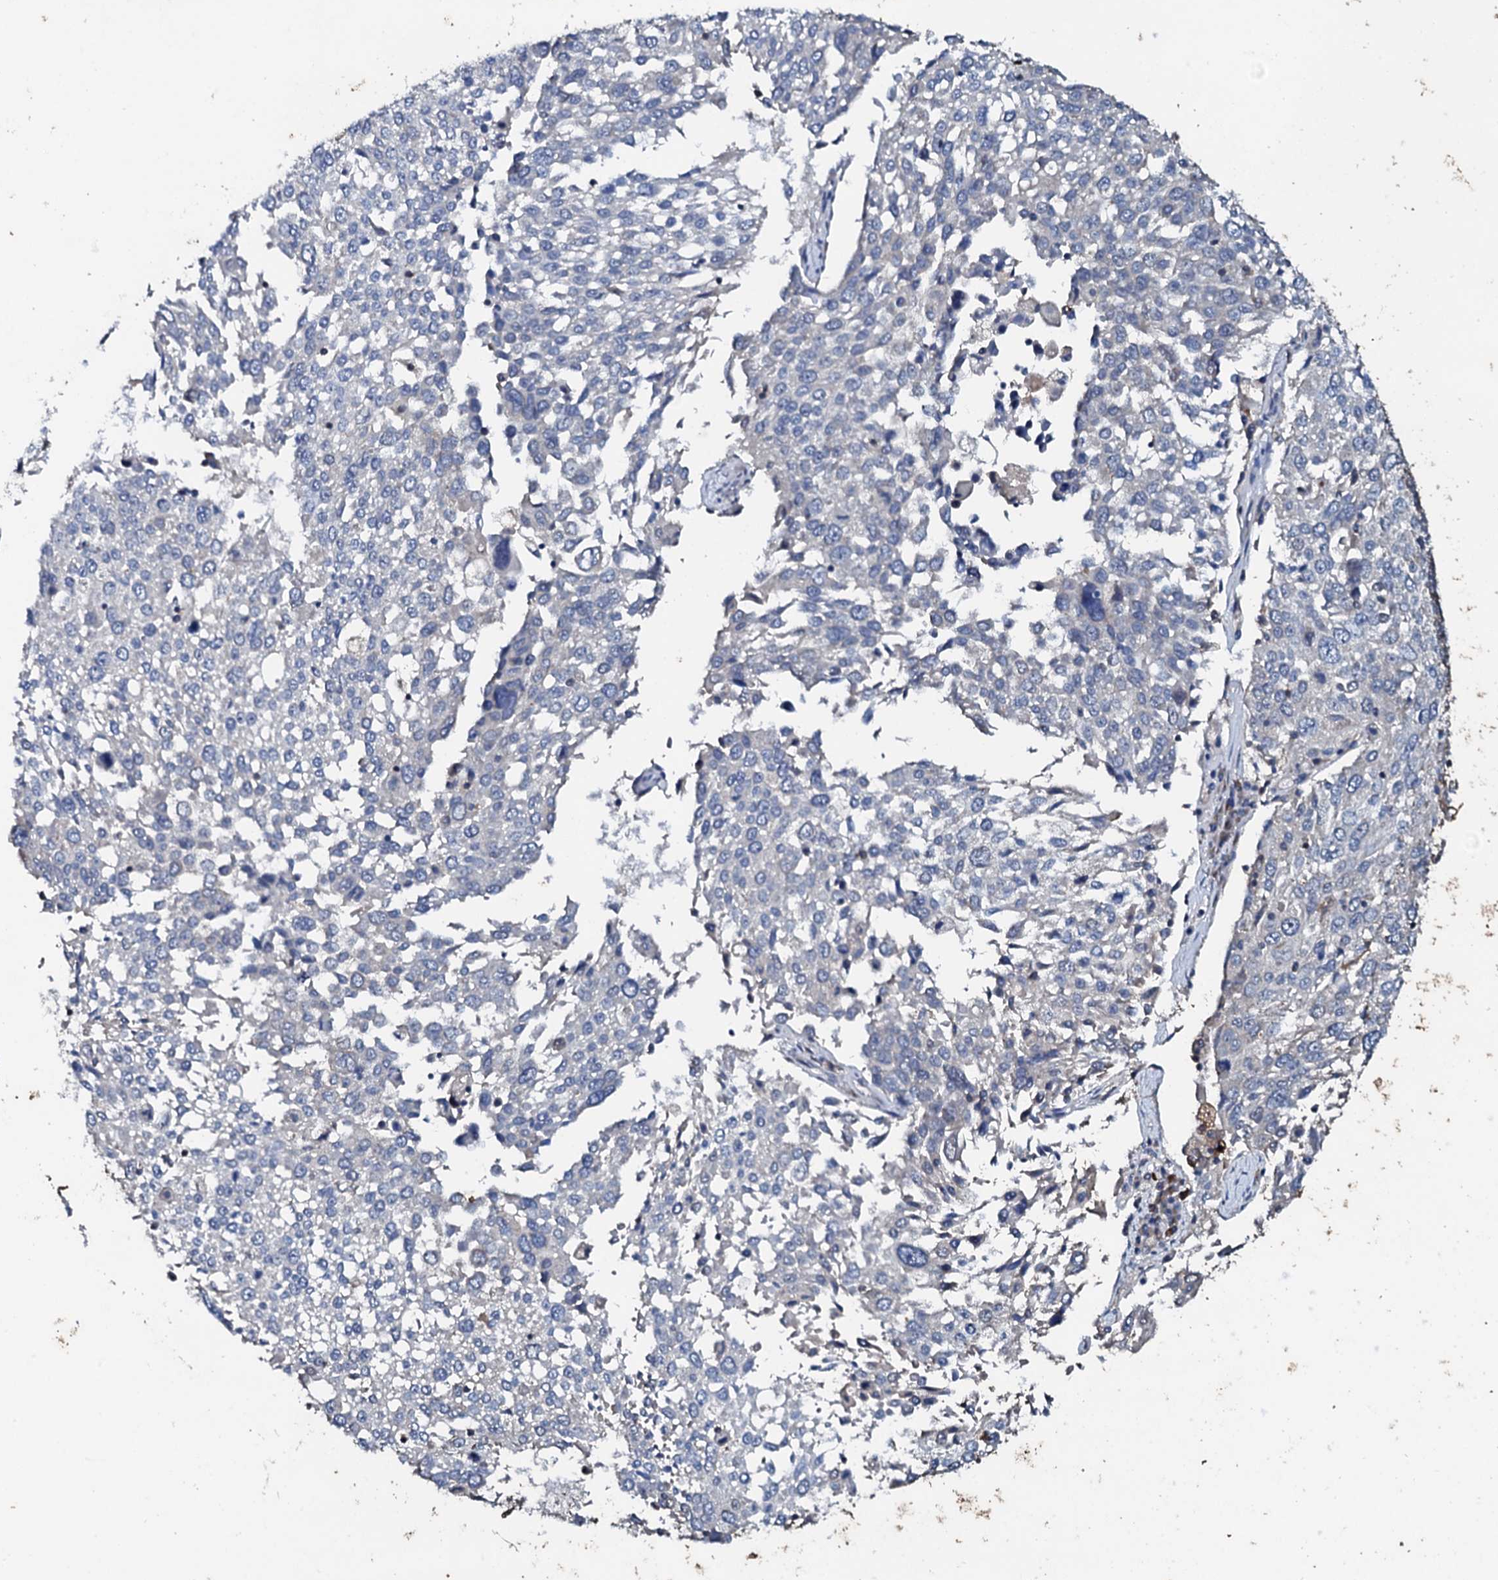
{"staining": {"intensity": "negative", "quantity": "none", "location": "none"}, "tissue": "lung cancer", "cell_type": "Tumor cells", "image_type": "cancer", "snomed": [{"axis": "morphology", "description": "Squamous cell carcinoma, NOS"}, {"axis": "topography", "description": "Lung"}], "caption": "A photomicrograph of human lung squamous cell carcinoma is negative for staining in tumor cells. (DAB (3,3'-diaminobenzidine) immunohistochemistry (IHC) visualized using brightfield microscopy, high magnification).", "gene": "GRK2", "patient": {"sex": "male", "age": 65}}